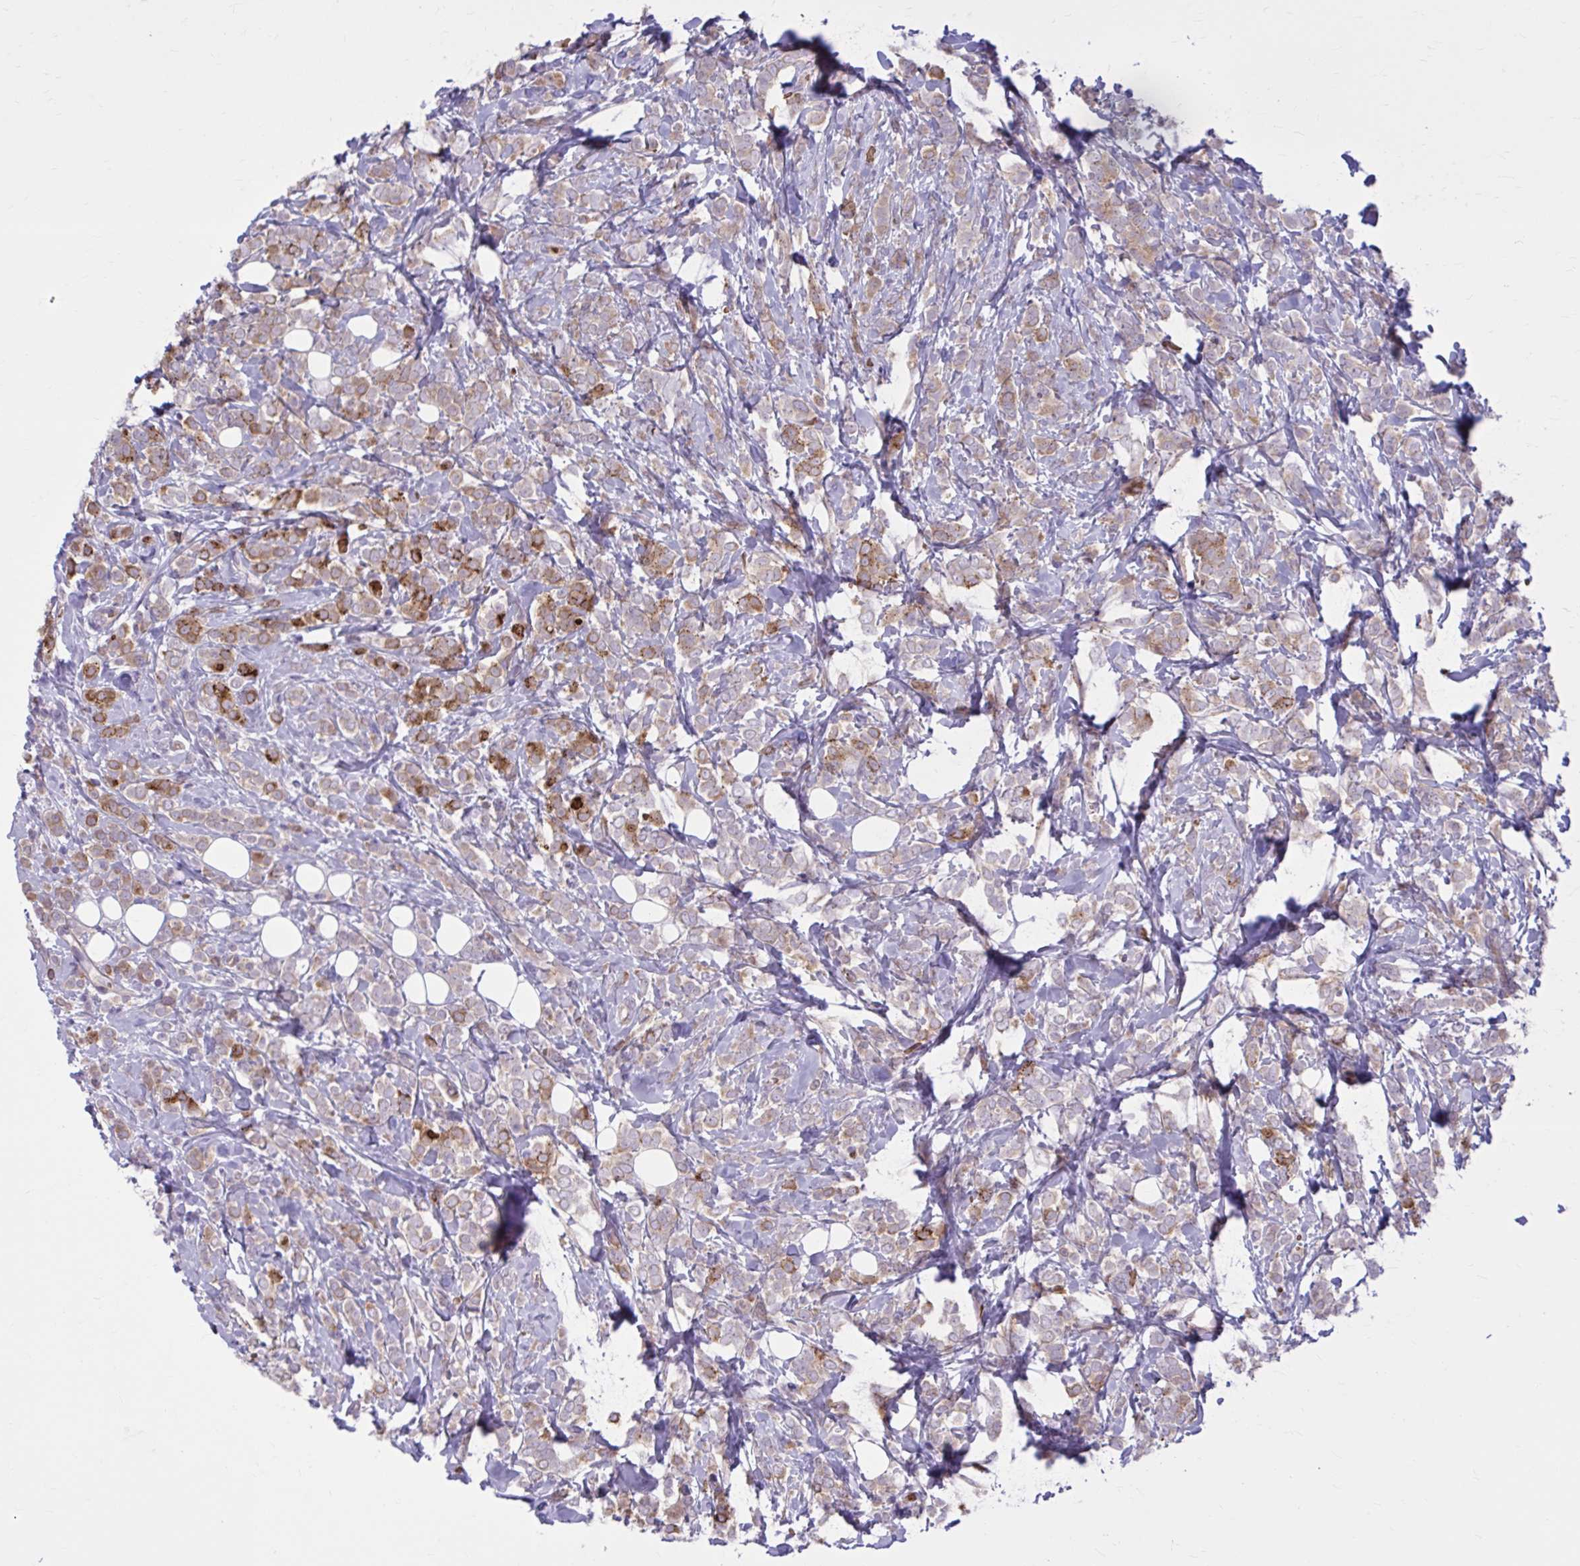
{"staining": {"intensity": "moderate", "quantity": "25%-75%", "location": "cytoplasmic/membranous"}, "tissue": "breast cancer", "cell_type": "Tumor cells", "image_type": "cancer", "snomed": [{"axis": "morphology", "description": "Lobular carcinoma"}, {"axis": "topography", "description": "Breast"}], "caption": "Protein expression analysis of human breast cancer (lobular carcinoma) reveals moderate cytoplasmic/membranous positivity in about 25%-75% of tumor cells.", "gene": "SNF8", "patient": {"sex": "female", "age": 49}}